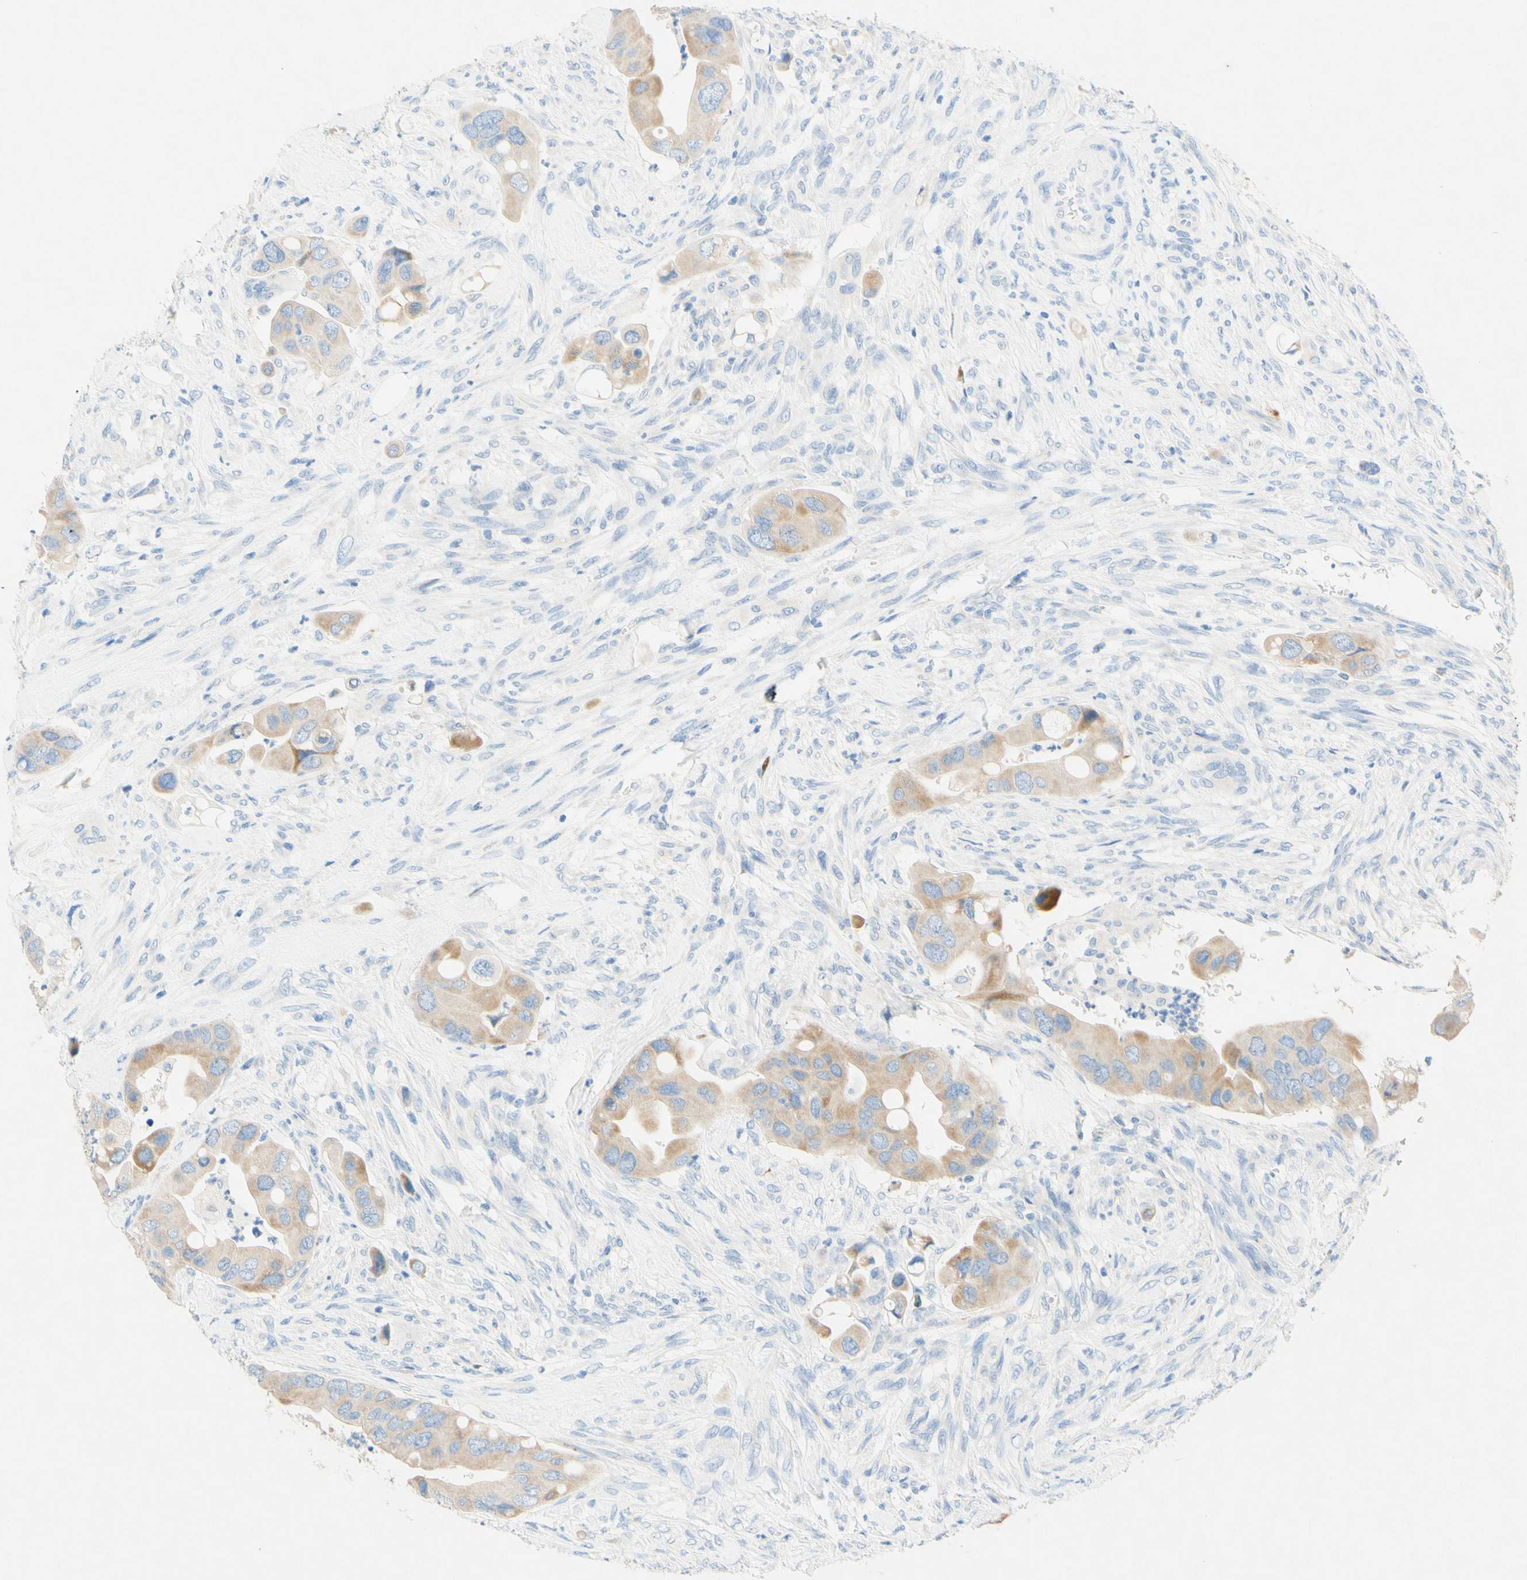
{"staining": {"intensity": "weak", "quantity": ">75%", "location": "cytoplasmic/membranous"}, "tissue": "colorectal cancer", "cell_type": "Tumor cells", "image_type": "cancer", "snomed": [{"axis": "morphology", "description": "Adenocarcinoma, NOS"}, {"axis": "topography", "description": "Rectum"}], "caption": "Human colorectal adenocarcinoma stained for a protein (brown) demonstrates weak cytoplasmic/membranous positive staining in about >75% of tumor cells.", "gene": "SLC46A1", "patient": {"sex": "female", "age": 57}}